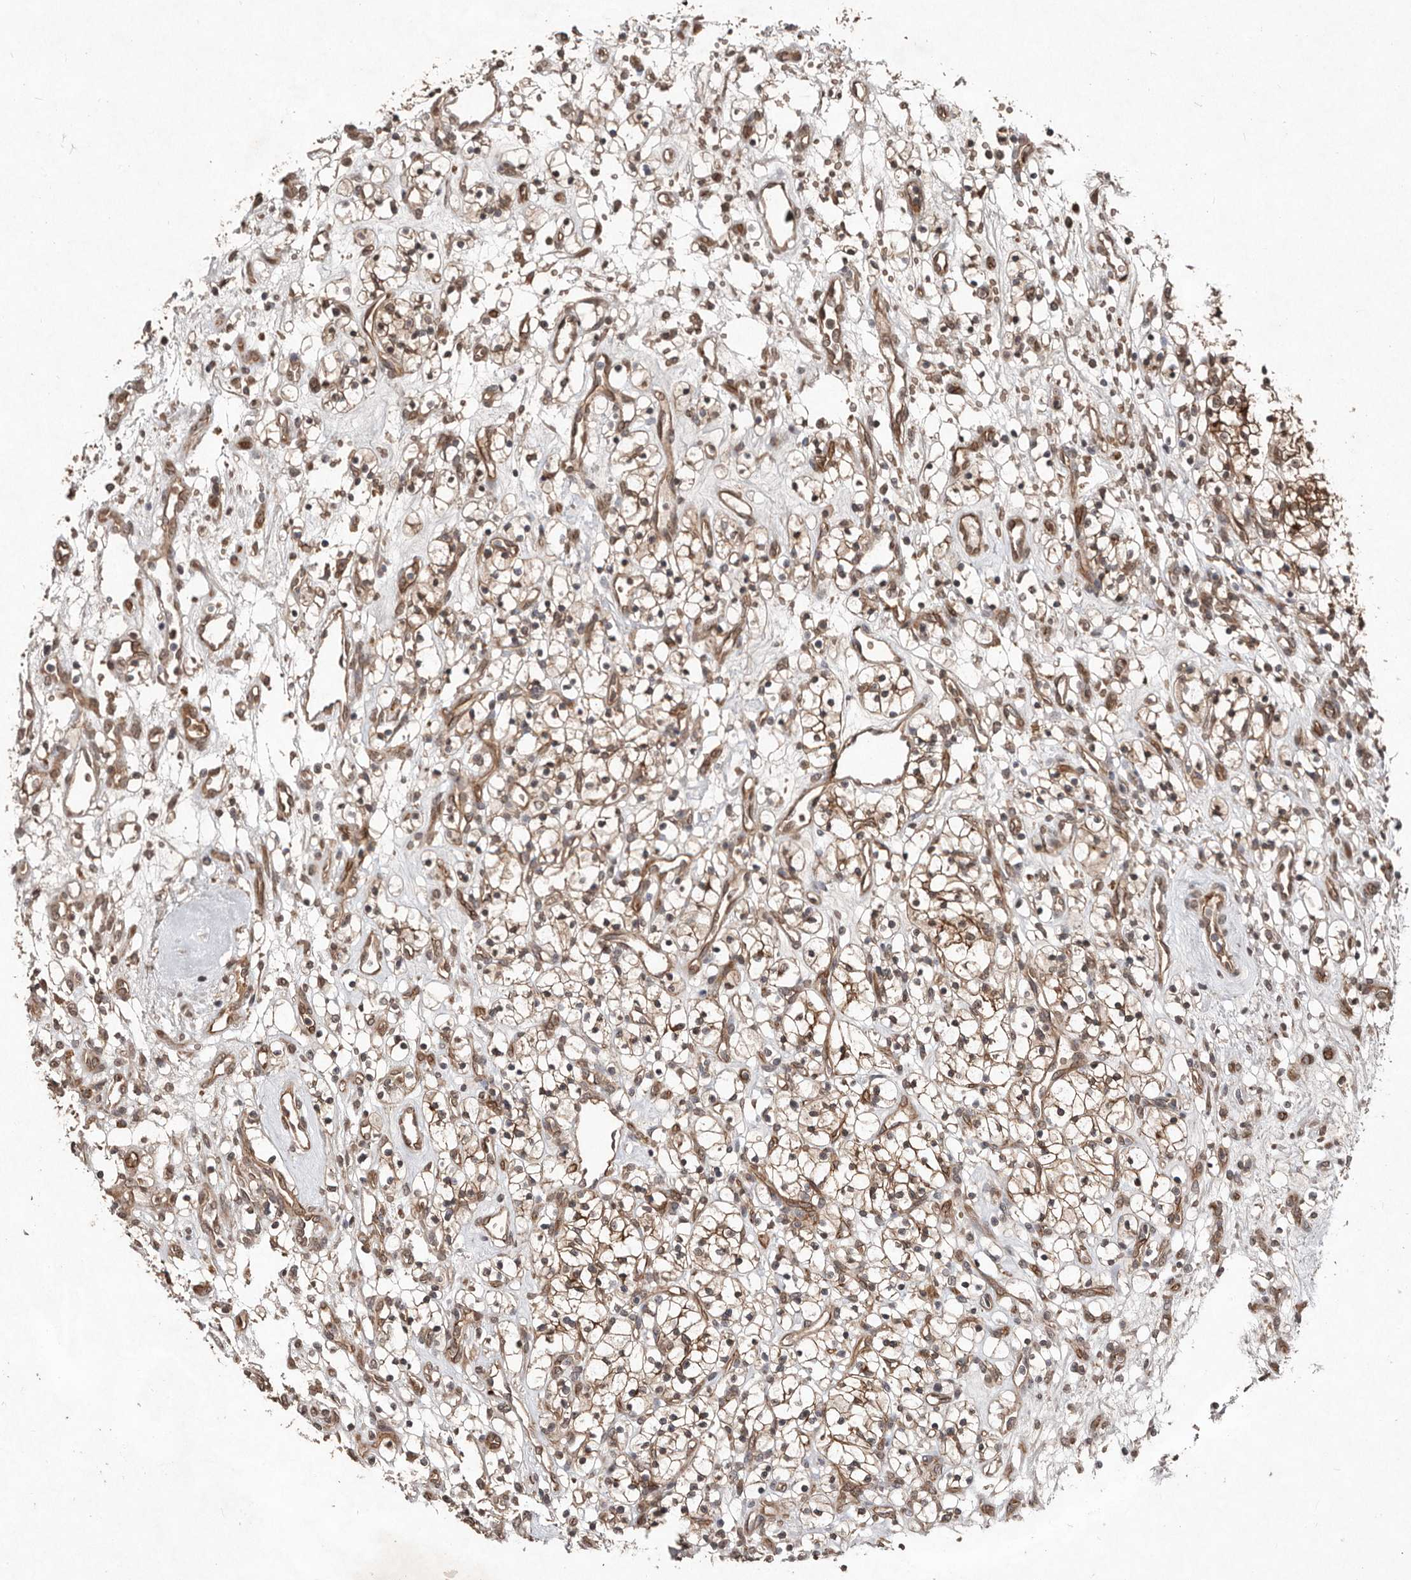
{"staining": {"intensity": "moderate", "quantity": "<25%", "location": "cytoplasmic/membranous"}, "tissue": "renal cancer", "cell_type": "Tumor cells", "image_type": "cancer", "snomed": [{"axis": "morphology", "description": "Adenocarcinoma, NOS"}, {"axis": "topography", "description": "Kidney"}], "caption": "Moderate cytoplasmic/membranous protein expression is seen in approximately <25% of tumor cells in renal adenocarcinoma.", "gene": "DIP2C", "patient": {"sex": "female", "age": 57}}